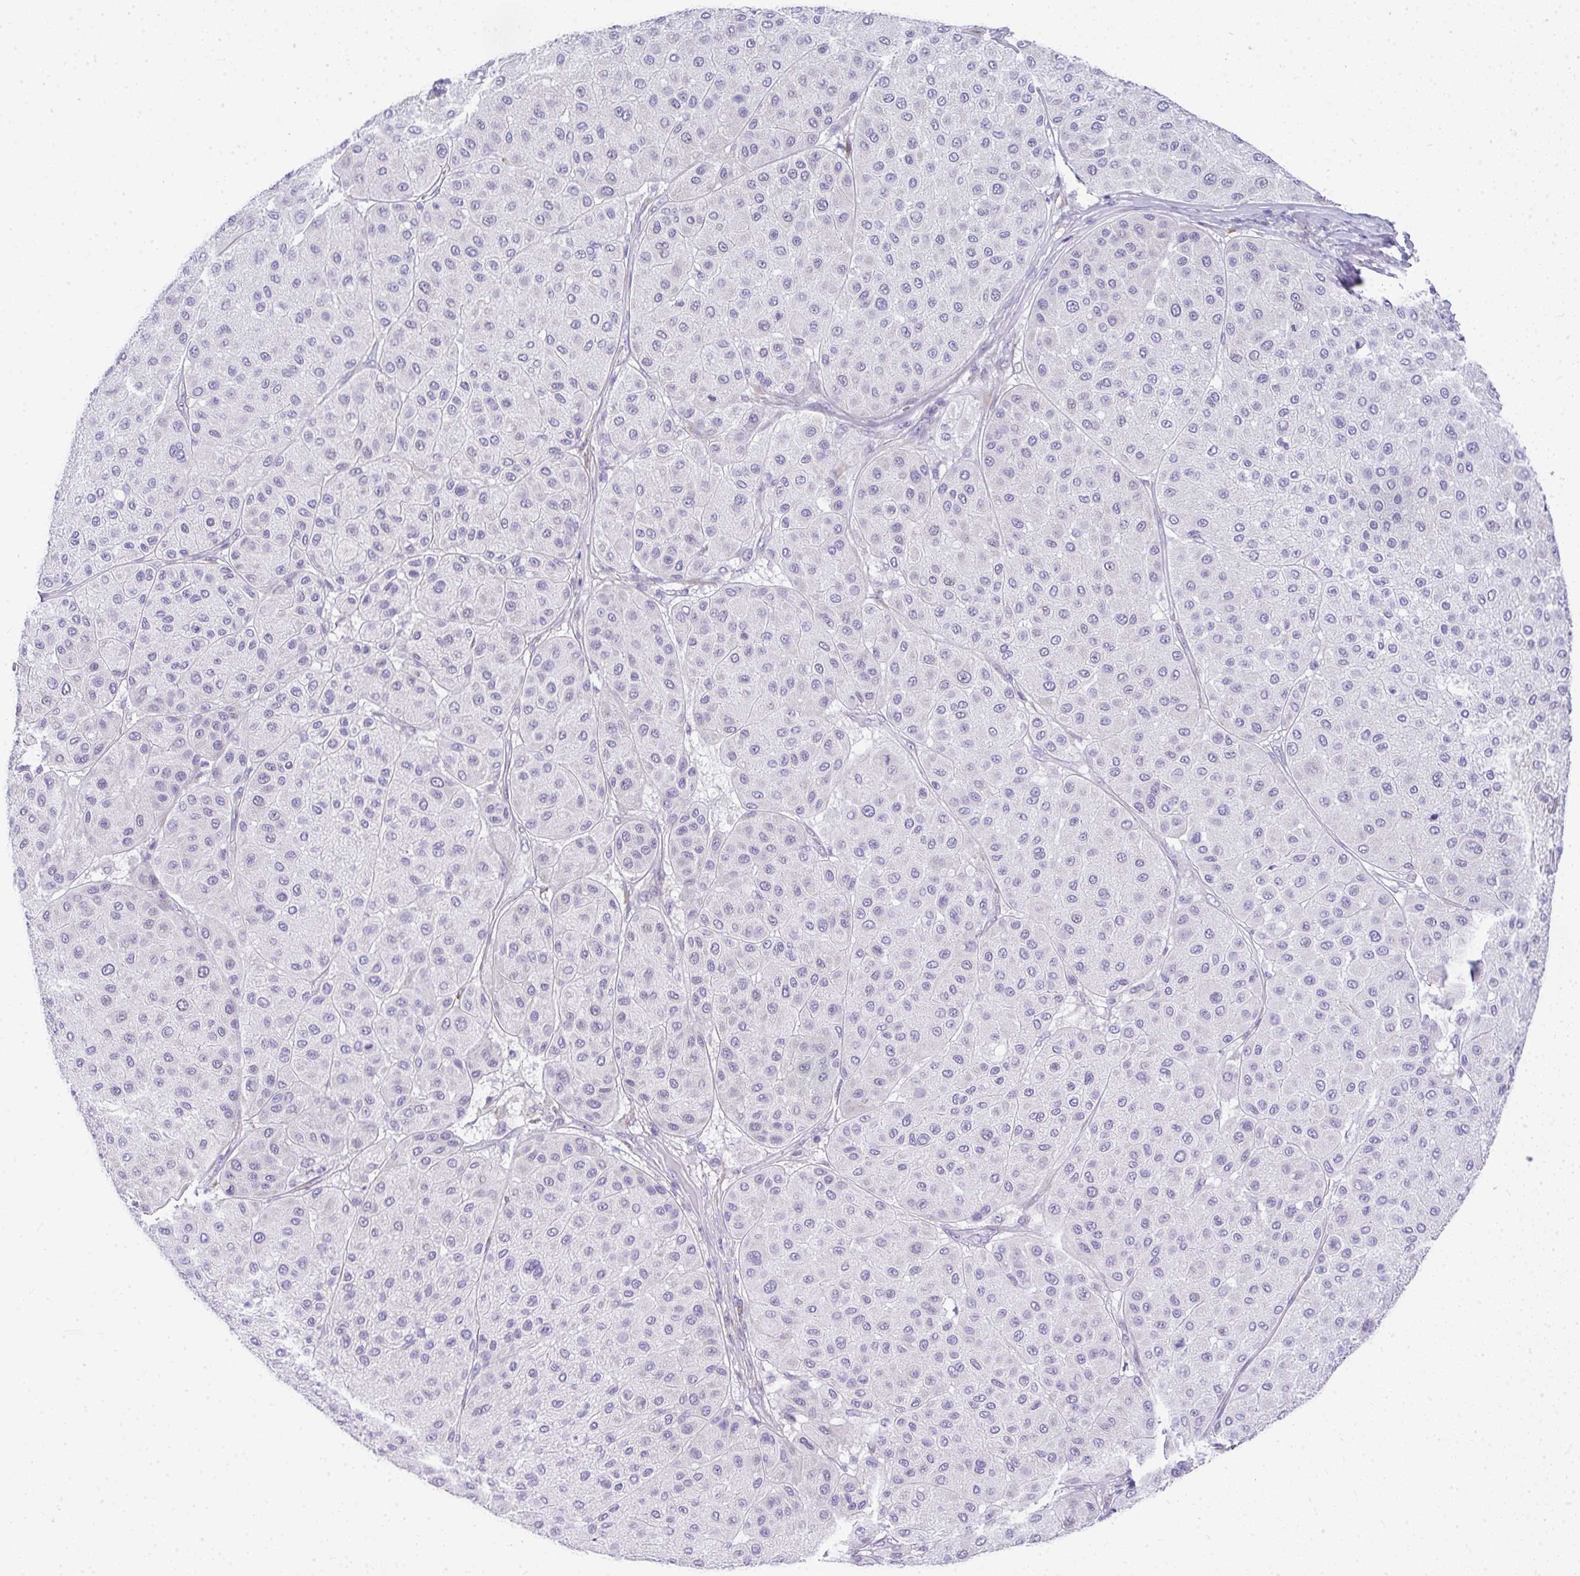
{"staining": {"intensity": "negative", "quantity": "none", "location": "none"}, "tissue": "melanoma", "cell_type": "Tumor cells", "image_type": "cancer", "snomed": [{"axis": "morphology", "description": "Malignant melanoma, Metastatic site"}, {"axis": "topography", "description": "Smooth muscle"}], "caption": "Photomicrograph shows no protein staining in tumor cells of melanoma tissue.", "gene": "ADRA2C", "patient": {"sex": "male", "age": 41}}